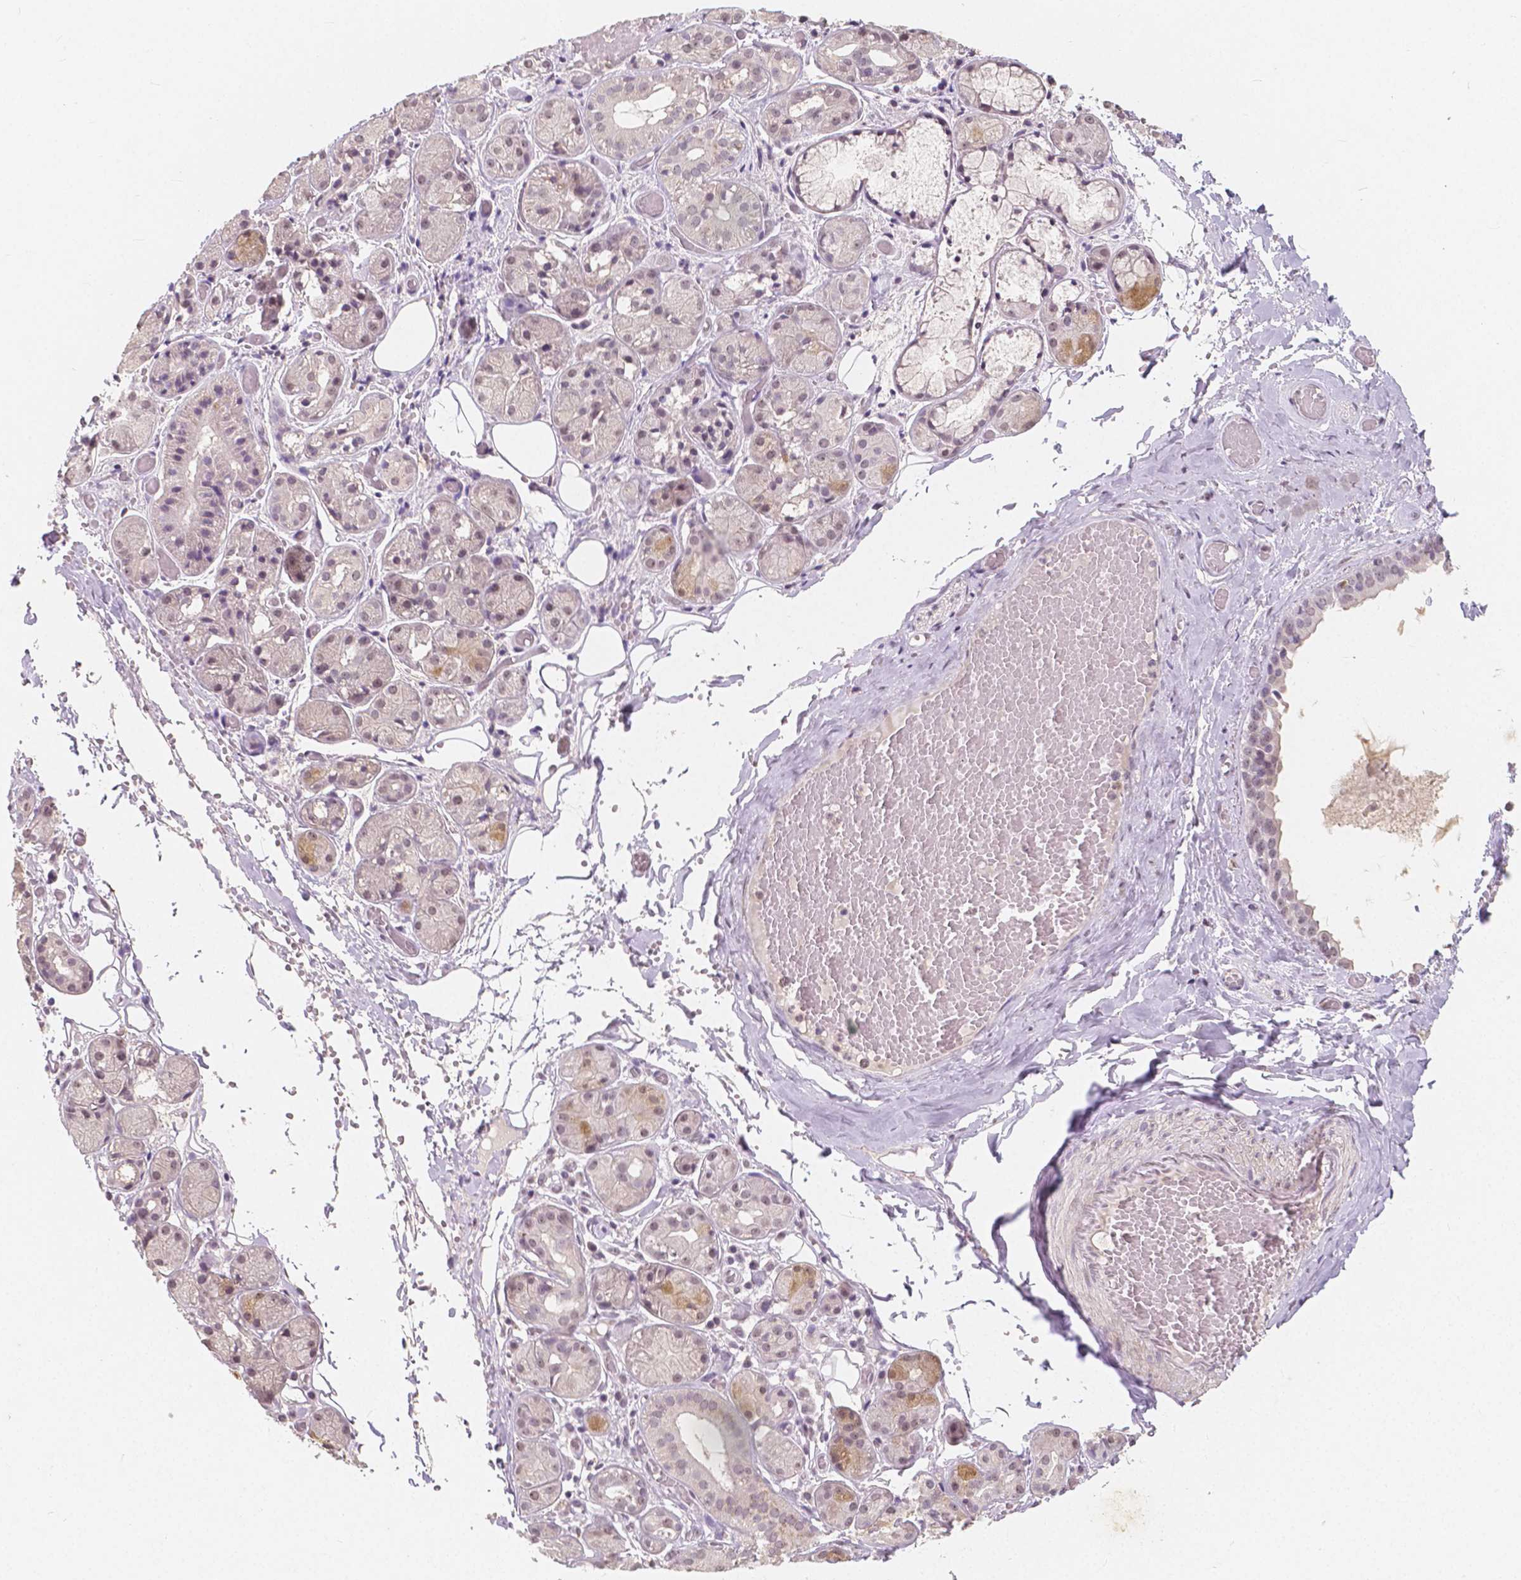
{"staining": {"intensity": "moderate", "quantity": "<25%", "location": "cytoplasmic/membranous,nuclear"}, "tissue": "salivary gland", "cell_type": "Glandular cells", "image_type": "normal", "snomed": [{"axis": "morphology", "description": "Normal tissue, NOS"}, {"axis": "topography", "description": "Salivary gland"}, {"axis": "topography", "description": "Peripheral nerve tissue"}], "caption": "Moderate cytoplasmic/membranous,nuclear expression is identified in about <25% of glandular cells in benign salivary gland. (DAB (3,3'-diaminobenzidine) IHC with brightfield microscopy, high magnification).", "gene": "NOLC1", "patient": {"sex": "male", "age": 71}}